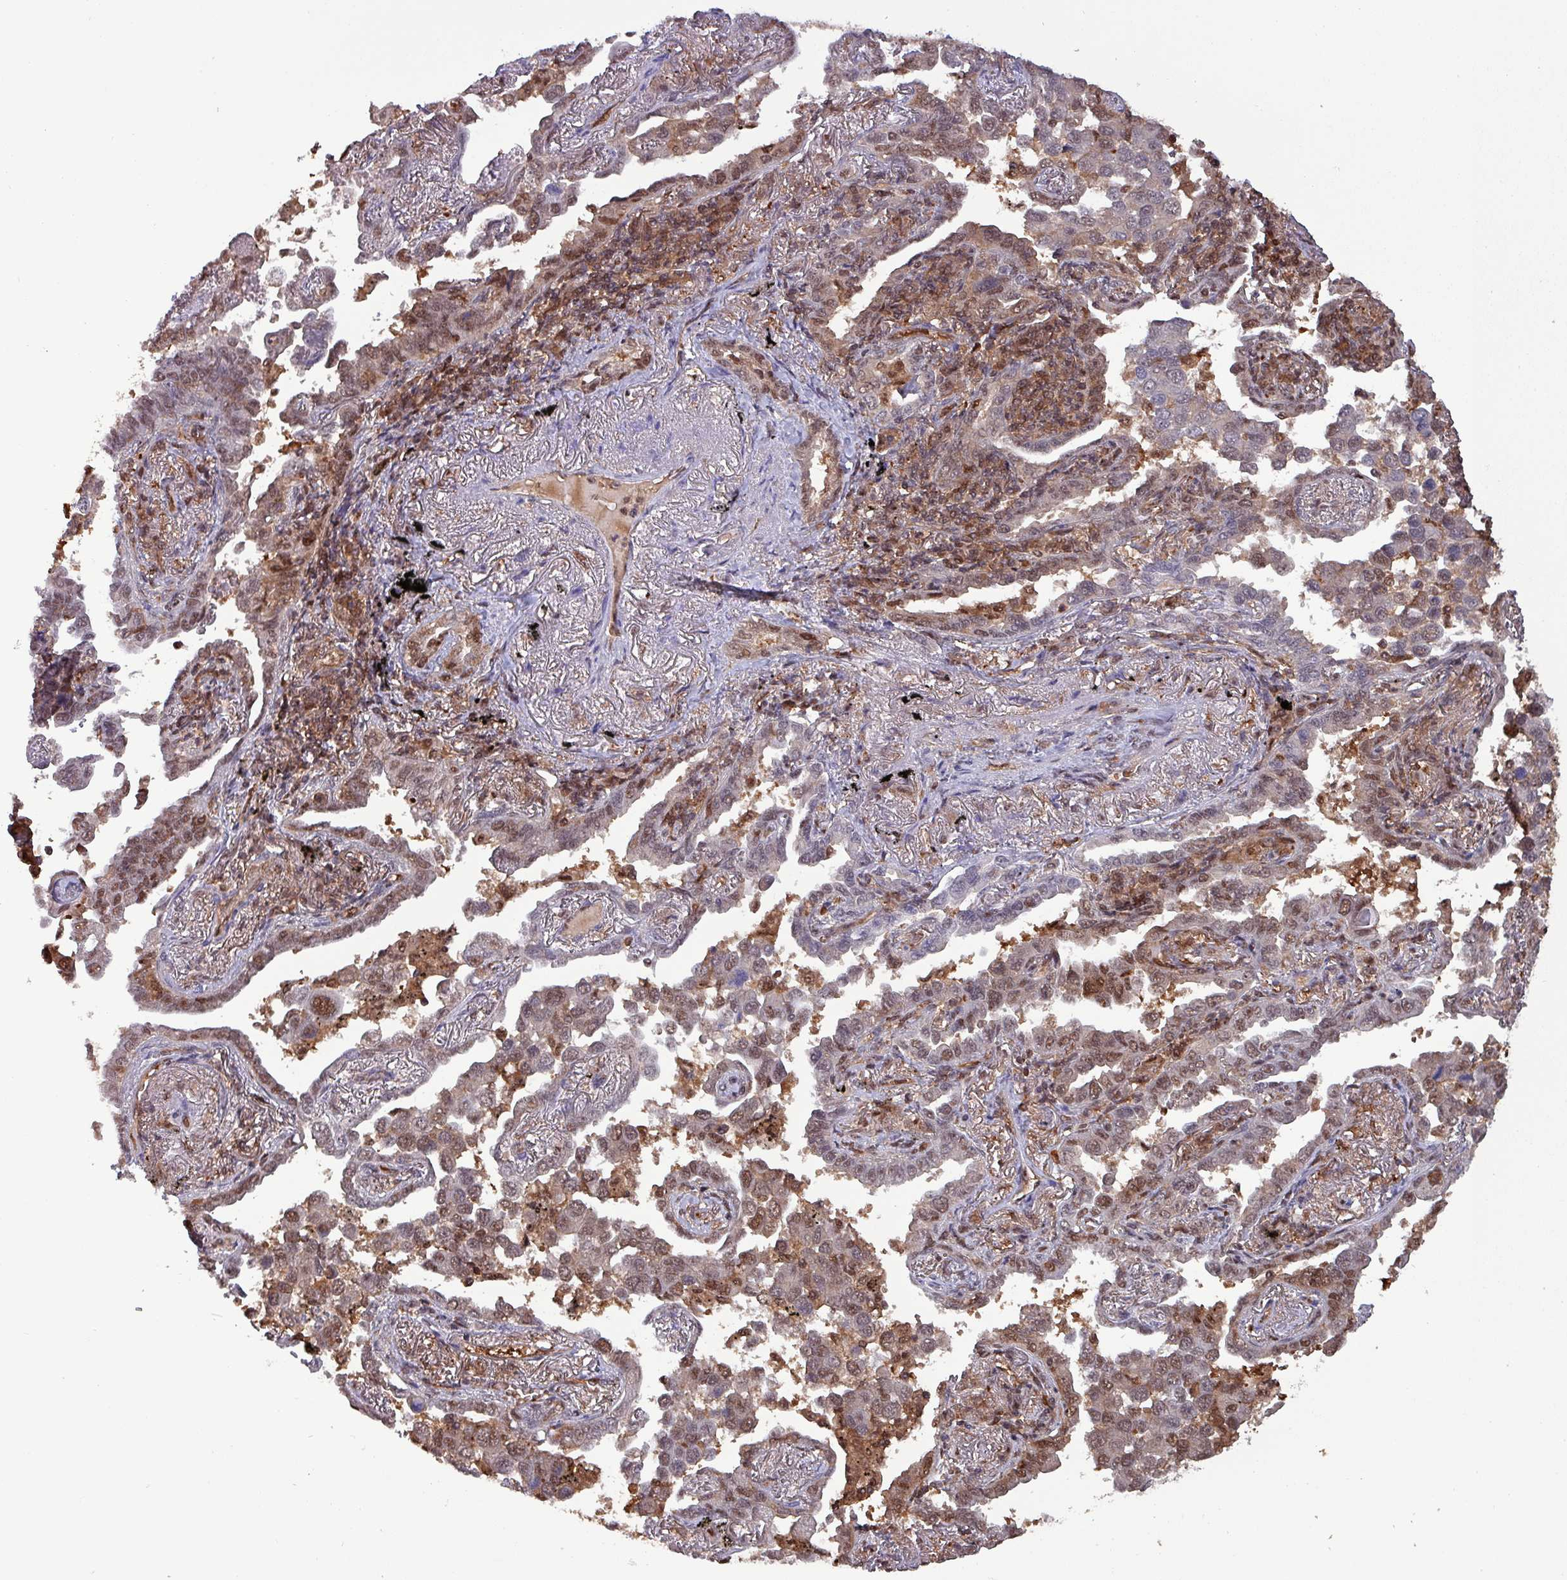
{"staining": {"intensity": "moderate", "quantity": ">75%", "location": "cytoplasmic/membranous,nuclear"}, "tissue": "lung cancer", "cell_type": "Tumor cells", "image_type": "cancer", "snomed": [{"axis": "morphology", "description": "Adenocarcinoma, NOS"}, {"axis": "topography", "description": "Lung"}], "caption": "Immunohistochemical staining of human lung cancer exhibits medium levels of moderate cytoplasmic/membranous and nuclear expression in about >75% of tumor cells.", "gene": "PSMB8", "patient": {"sex": "male", "age": 67}}